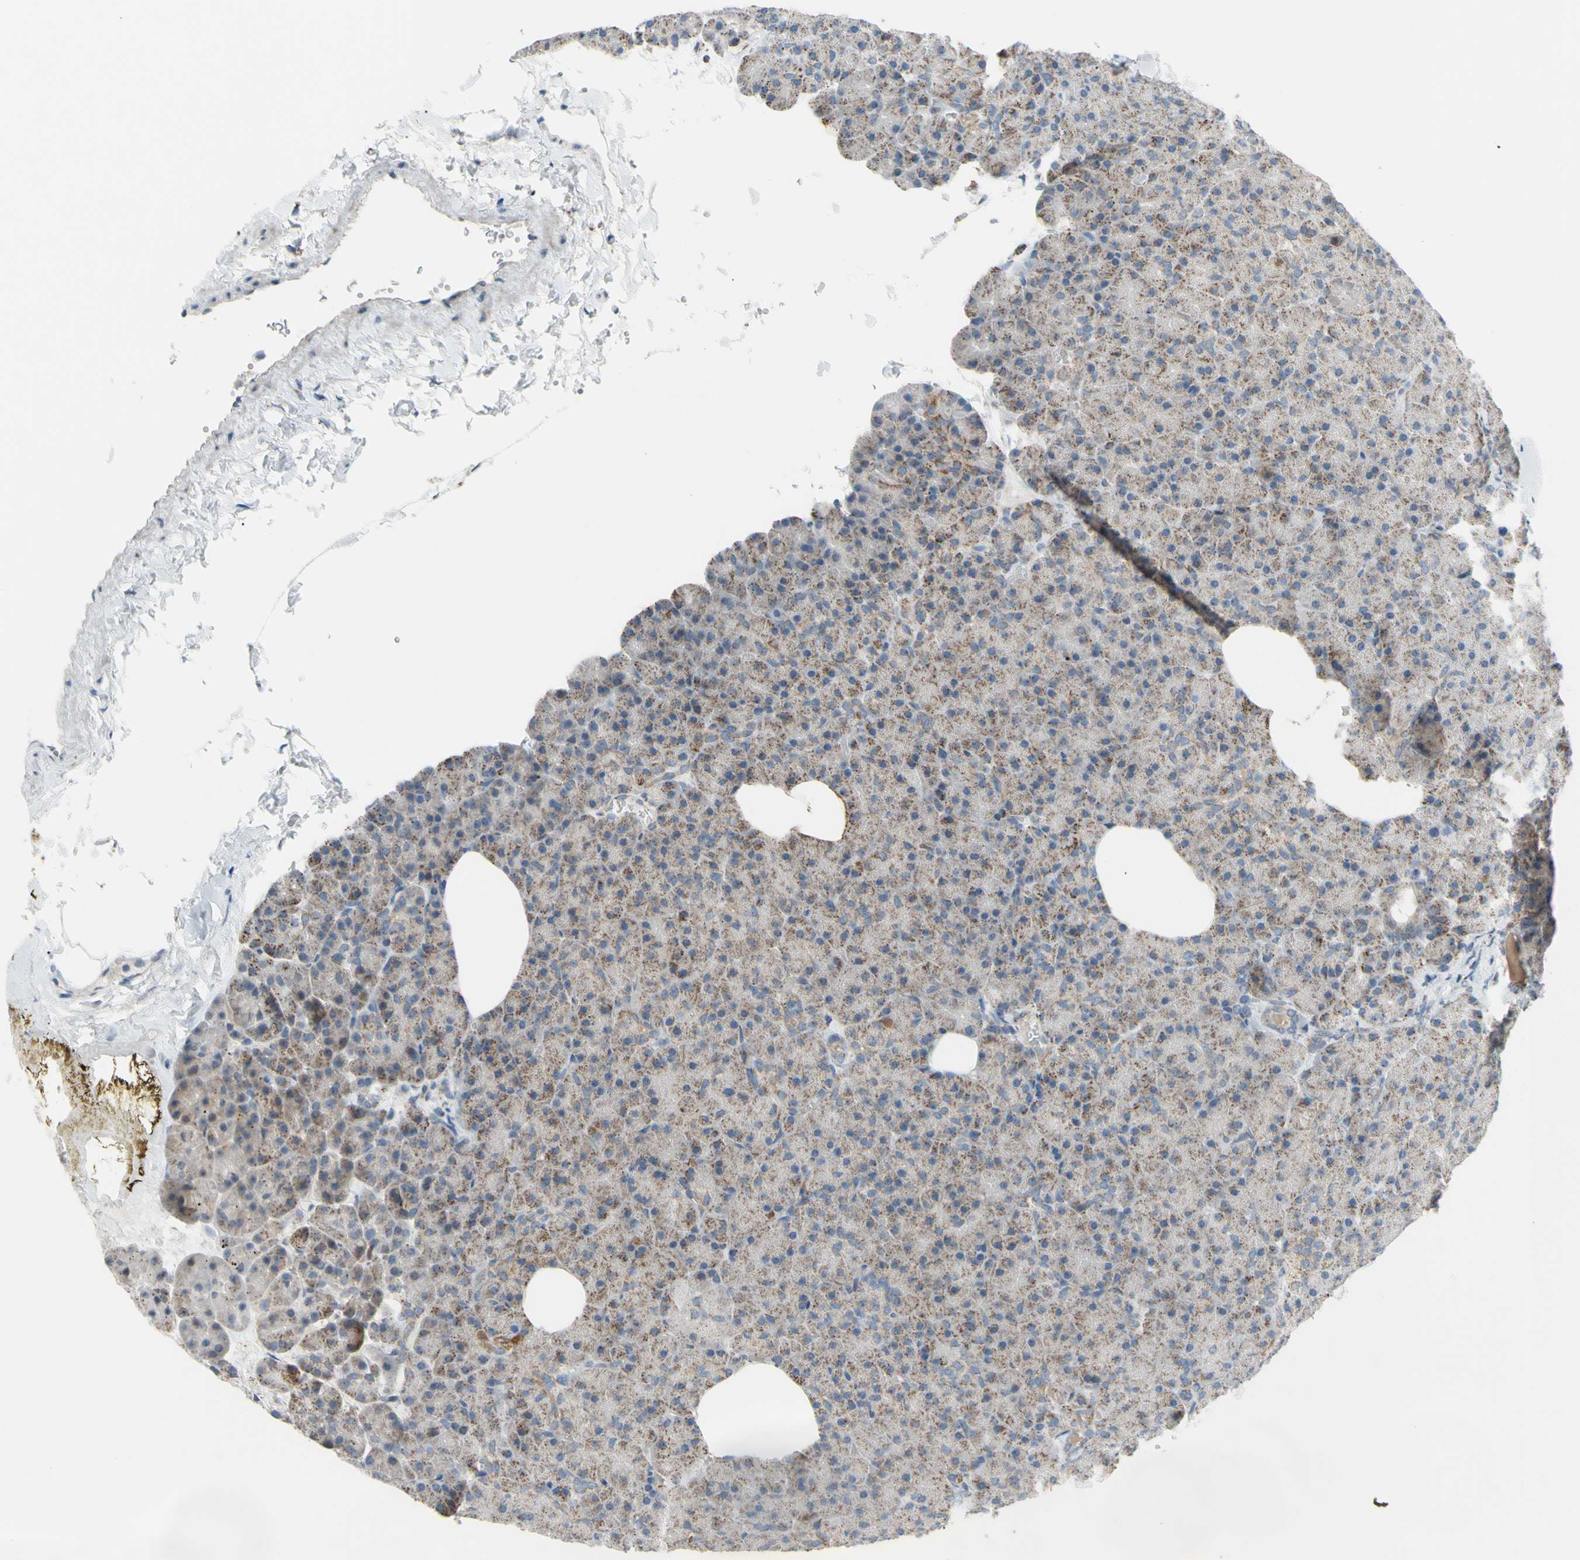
{"staining": {"intensity": "weak", "quantity": ">75%", "location": "cytoplasmic/membranous"}, "tissue": "pancreas", "cell_type": "Exocrine glandular cells", "image_type": "normal", "snomed": [{"axis": "morphology", "description": "Normal tissue, NOS"}, {"axis": "topography", "description": "Pancreas"}], "caption": "Protein expression analysis of unremarkable human pancreas reveals weak cytoplasmic/membranous positivity in approximately >75% of exocrine glandular cells.", "gene": "GLT8D1", "patient": {"sex": "female", "age": 35}}